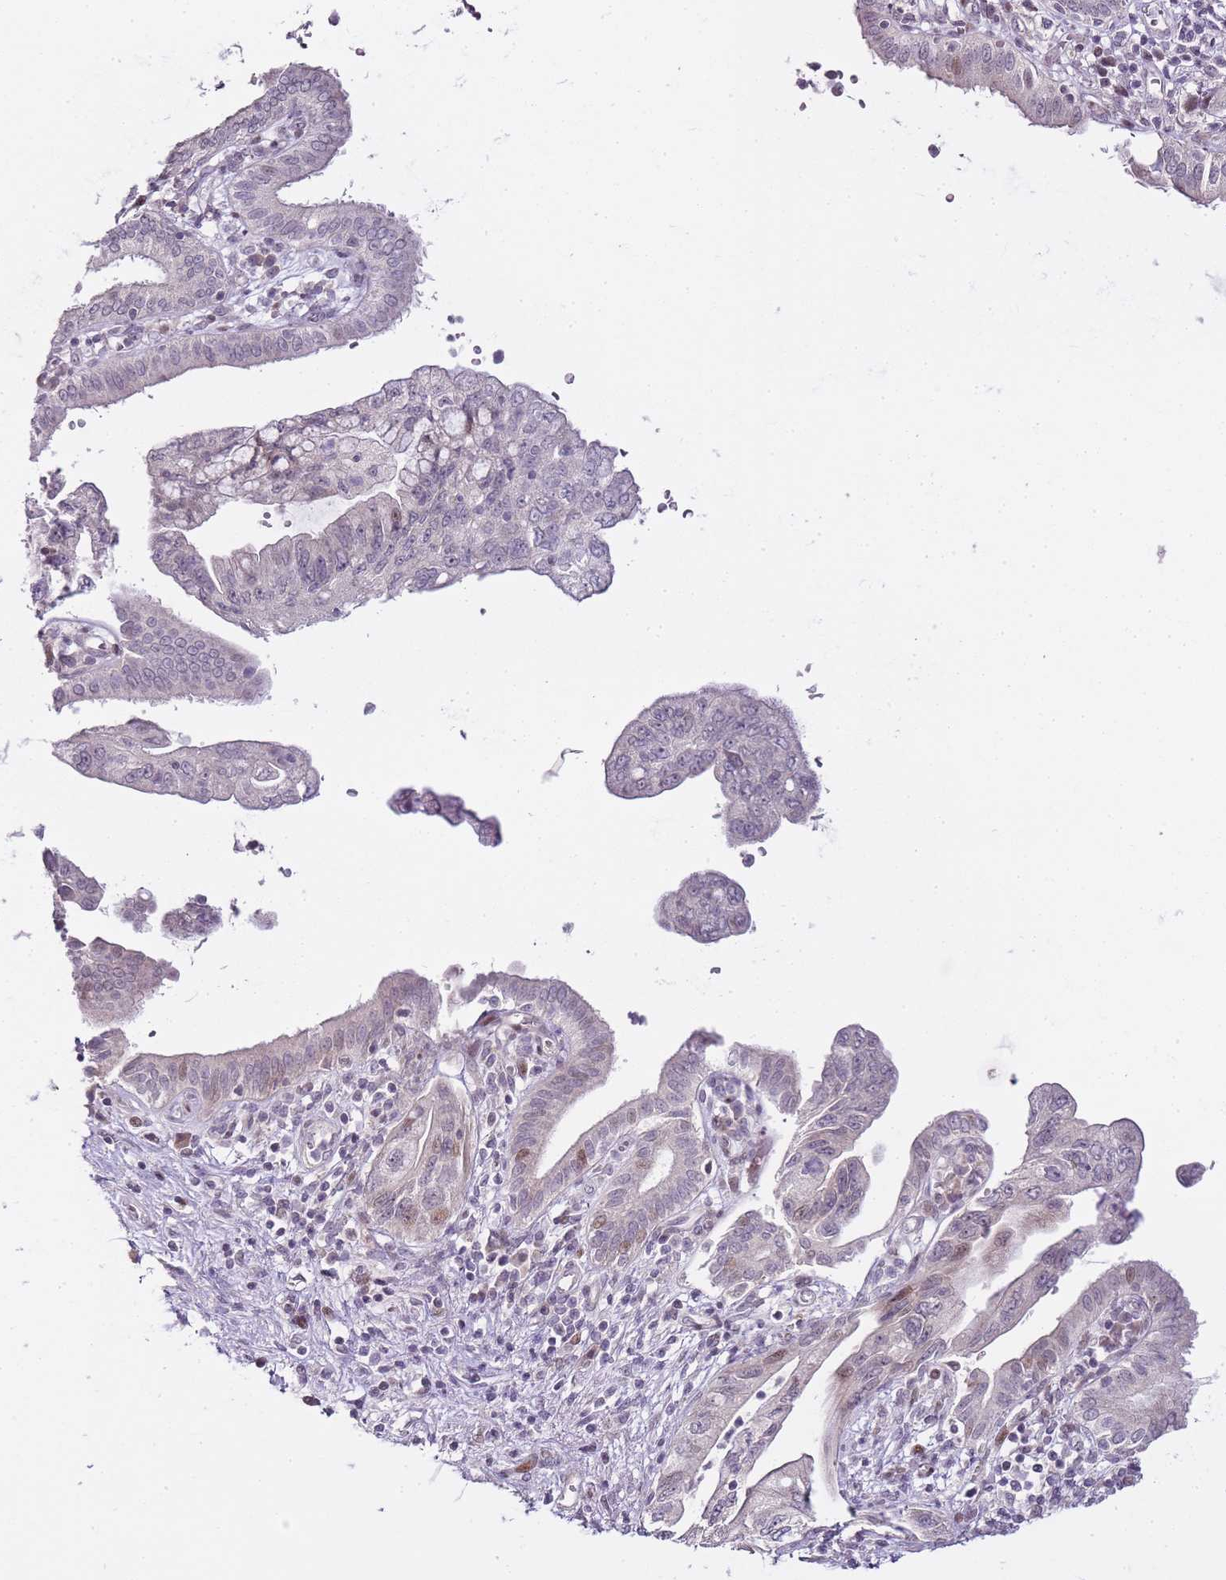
{"staining": {"intensity": "moderate", "quantity": "<25%", "location": "nuclear"}, "tissue": "pancreatic cancer", "cell_type": "Tumor cells", "image_type": "cancer", "snomed": [{"axis": "morphology", "description": "Adenocarcinoma, NOS"}, {"axis": "topography", "description": "Pancreas"}], "caption": "Immunohistochemical staining of pancreatic cancer (adenocarcinoma) shows moderate nuclear protein staining in approximately <25% of tumor cells.", "gene": "OGG1", "patient": {"sex": "female", "age": 73}}